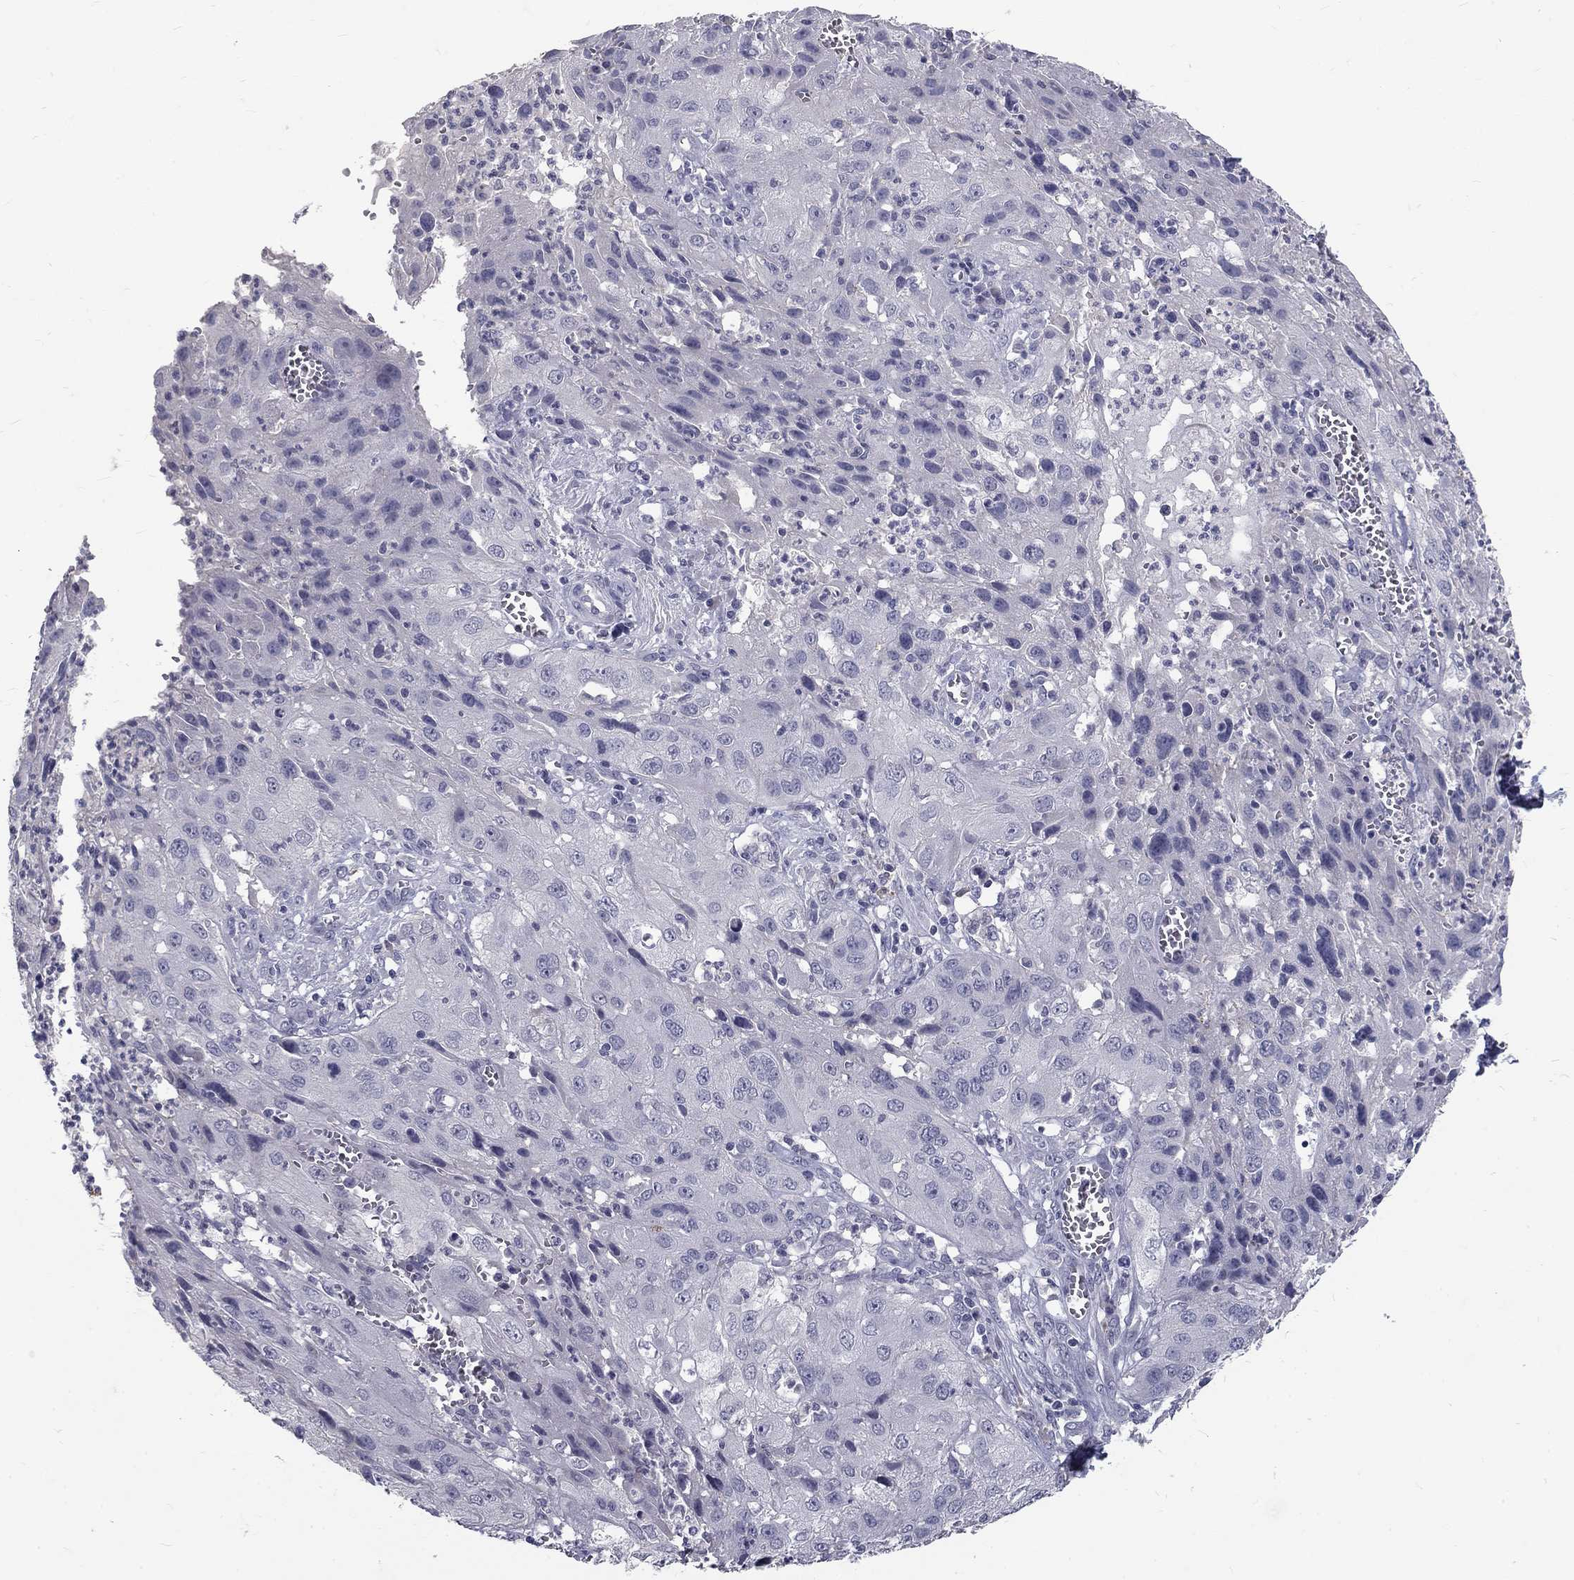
{"staining": {"intensity": "negative", "quantity": "none", "location": "none"}, "tissue": "cervical cancer", "cell_type": "Tumor cells", "image_type": "cancer", "snomed": [{"axis": "morphology", "description": "Squamous cell carcinoma, NOS"}, {"axis": "topography", "description": "Cervix"}], "caption": "Immunohistochemistry histopathology image of neoplastic tissue: human cervical squamous cell carcinoma stained with DAB displays no significant protein expression in tumor cells.", "gene": "NOS1", "patient": {"sex": "female", "age": 32}}